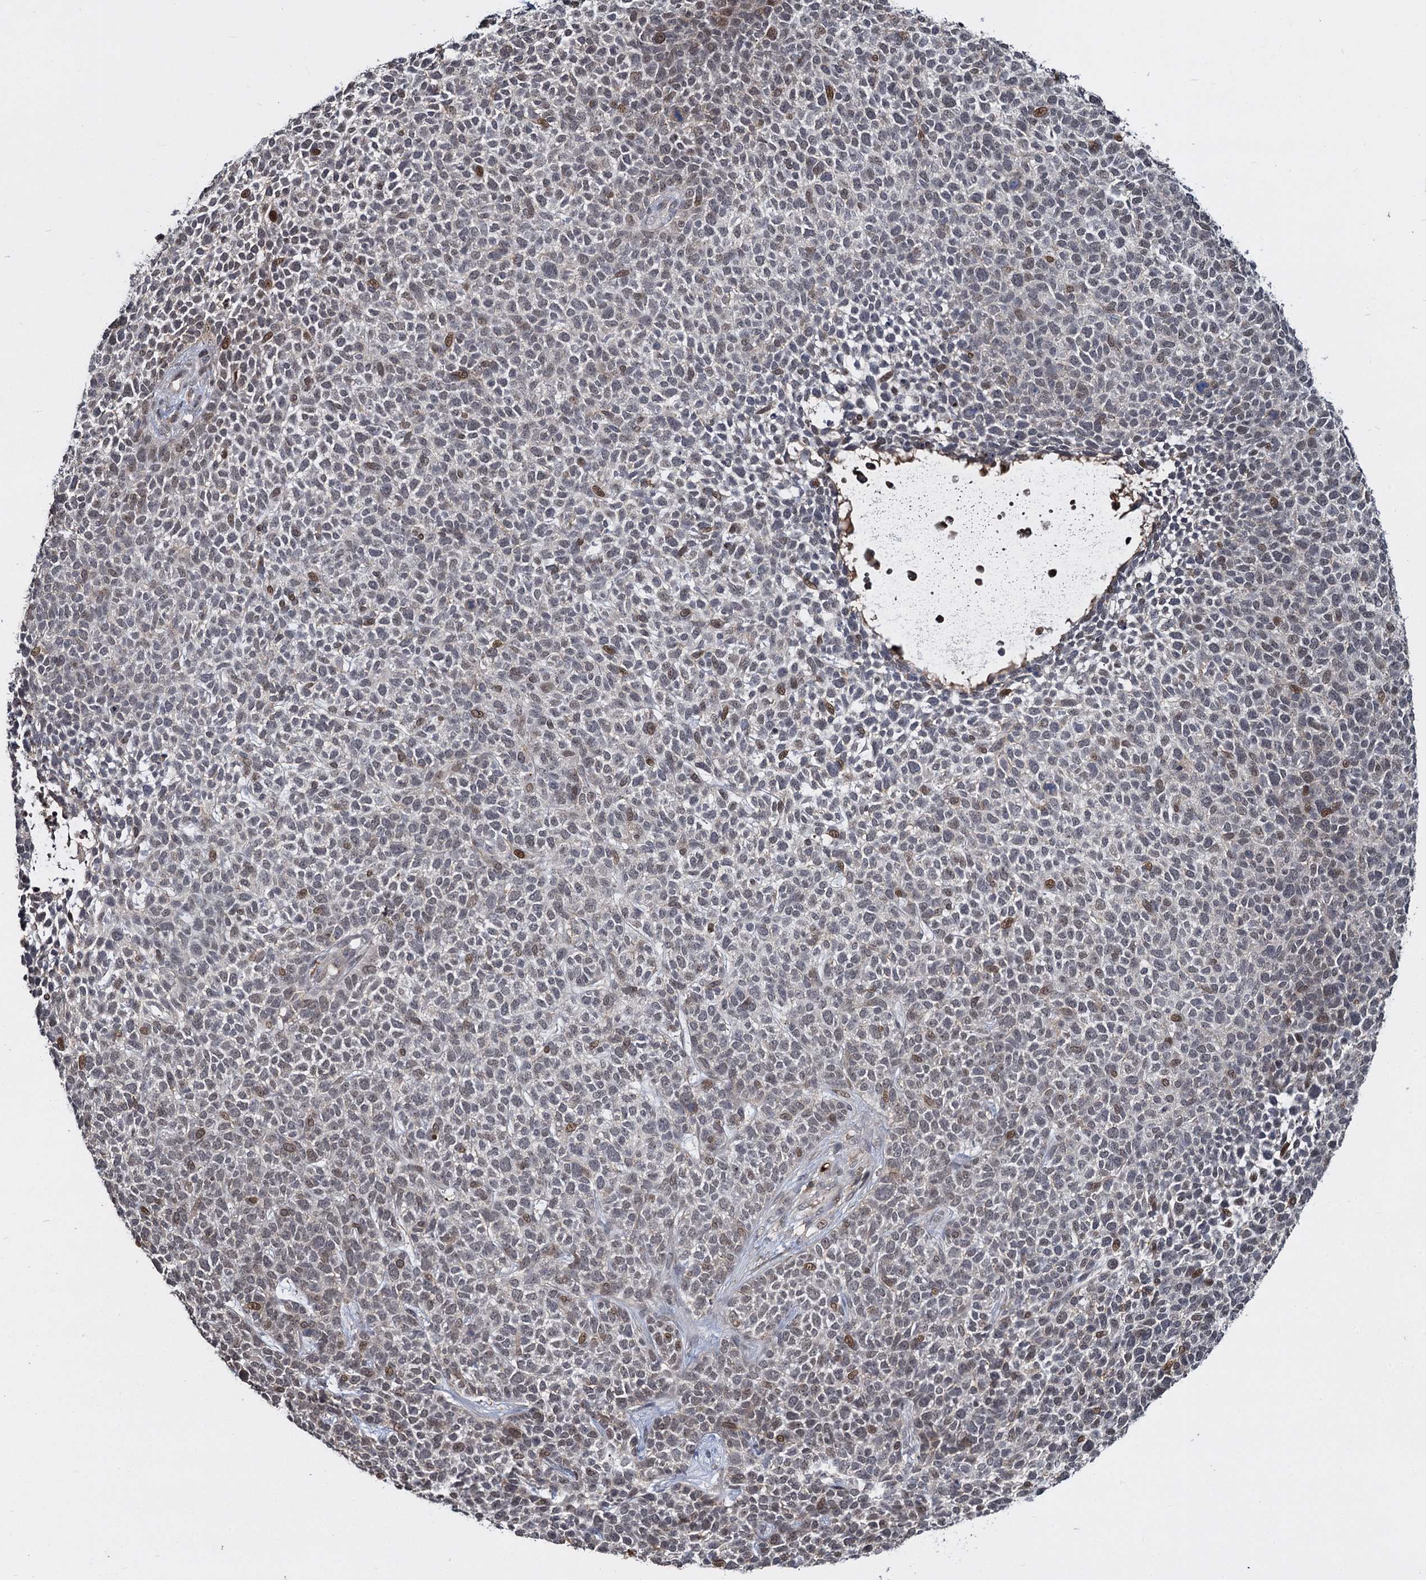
{"staining": {"intensity": "weak", "quantity": "25%-75%", "location": "nuclear"}, "tissue": "skin cancer", "cell_type": "Tumor cells", "image_type": "cancer", "snomed": [{"axis": "morphology", "description": "Basal cell carcinoma"}, {"axis": "topography", "description": "Skin"}], "caption": "Brown immunohistochemical staining in basal cell carcinoma (skin) reveals weak nuclear staining in about 25%-75% of tumor cells.", "gene": "FANCI", "patient": {"sex": "female", "age": 84}}